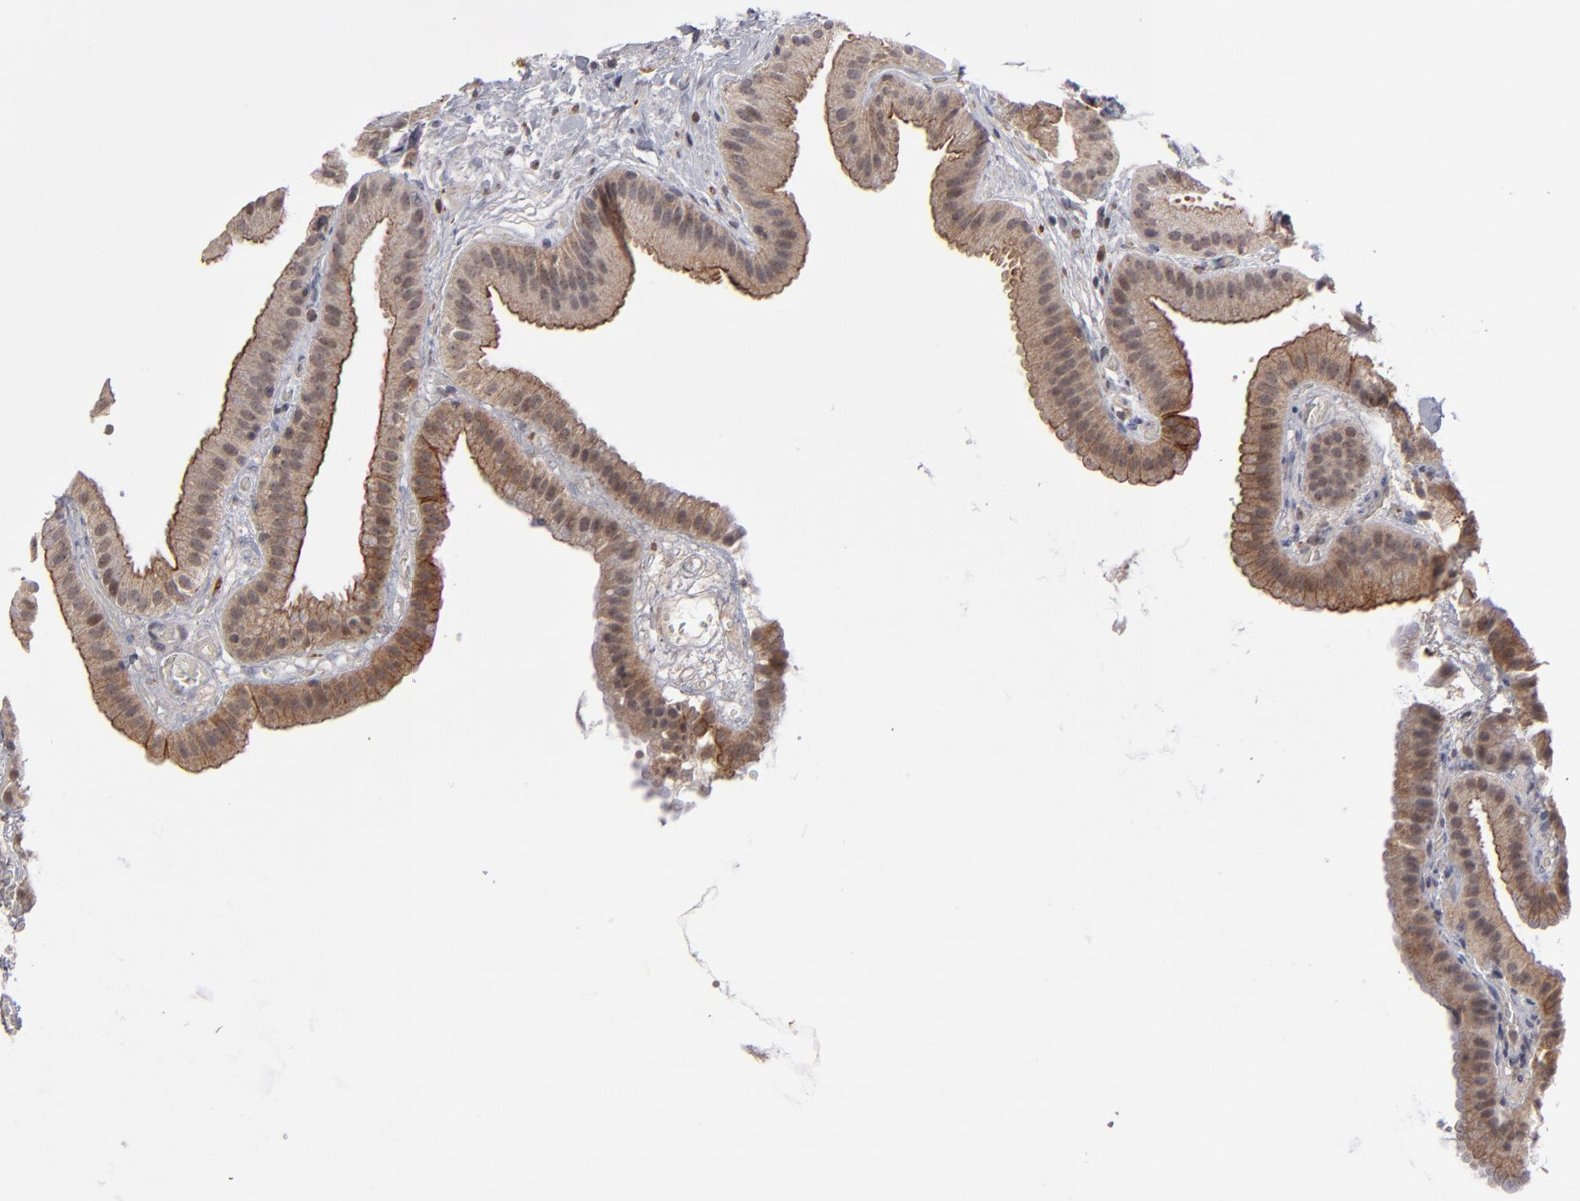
{"staining": {"intensity": "weak", "quantity": ">75%", "location": "cytoplasmic/membranous"}, "tissue": "gallbladder", "cell_type": "Glandular cells", "image_type": "normal", "snomed": [{"axis": "morphology", "description": "Normal tissue, NOS"}, {"axis": "topography", "description": "Gallbladder"}], "caption": "A low amount of weak cytoplasmic/membranous positivity is identified in about >75% of glandular cells in normal gallbladder. Immunohistochemistry (ihc) stains the protein of interest in brown and the nuclei are stained blue.", "gene": "GLCCI1", "patient": {"sex": "female", "age": 63}}